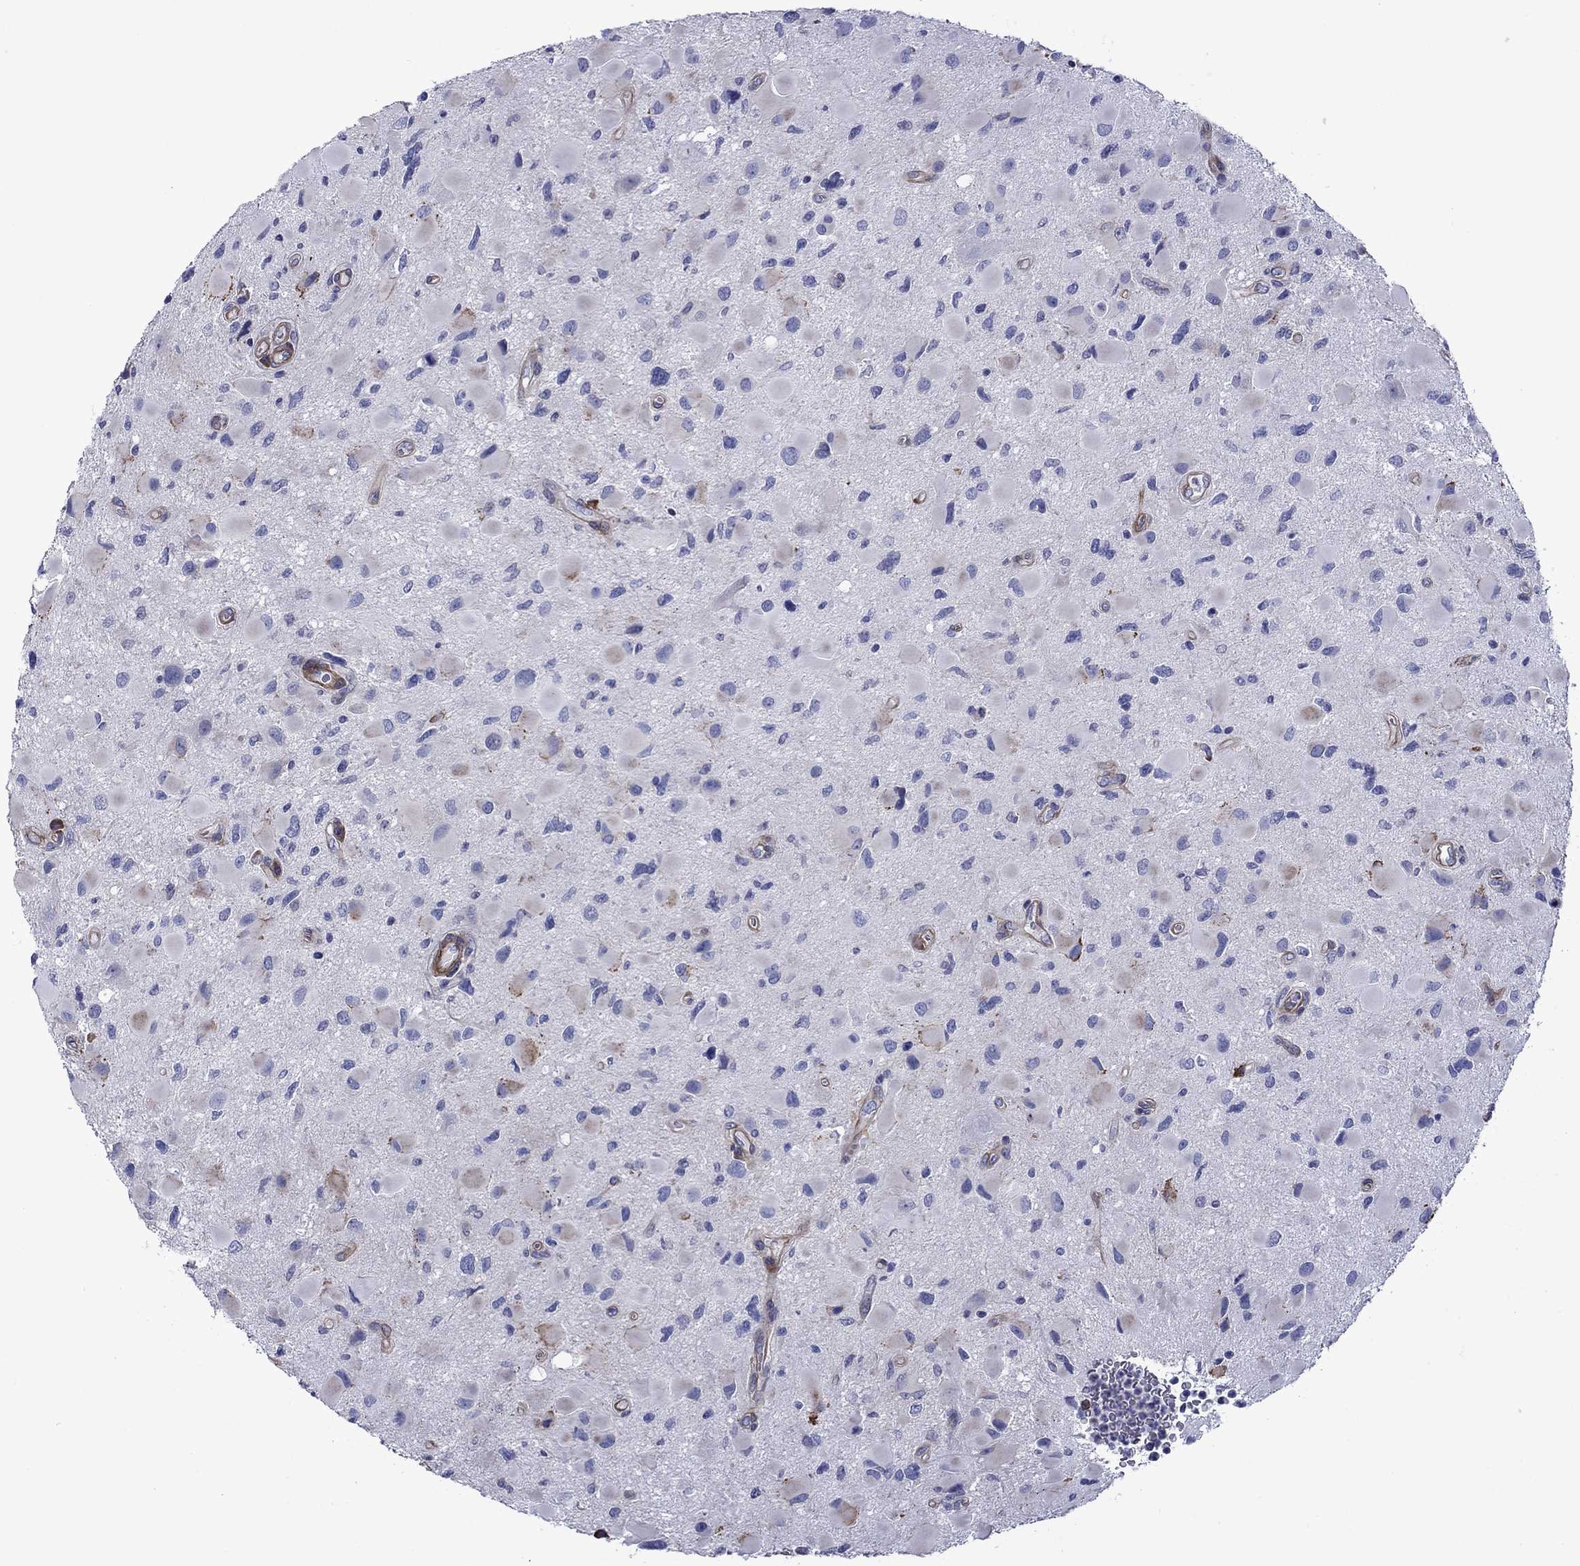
{"staining": {"intensity": "negative", "quantity": "none", "location": "none"}, "tissue": "glioma", "cell_type": "Tumor cells", "image_type": "cancer", "snomed": [{"axis": "morphology", "description": "Glioma, malignant, Low grade"}, {"axis": "topography", "description": "Brain"}], "caption": "DAB immunohistochemical staining of human glioma shows no significant positivity in tumor cells. The staining was performed using DAB to visualize the protein expression in brown, while the nuclei were stained in blue with hematoxylin (Magnification: 20x).", "gene": "HSPG2", "patient": {"sex": "female", "age": 32}}